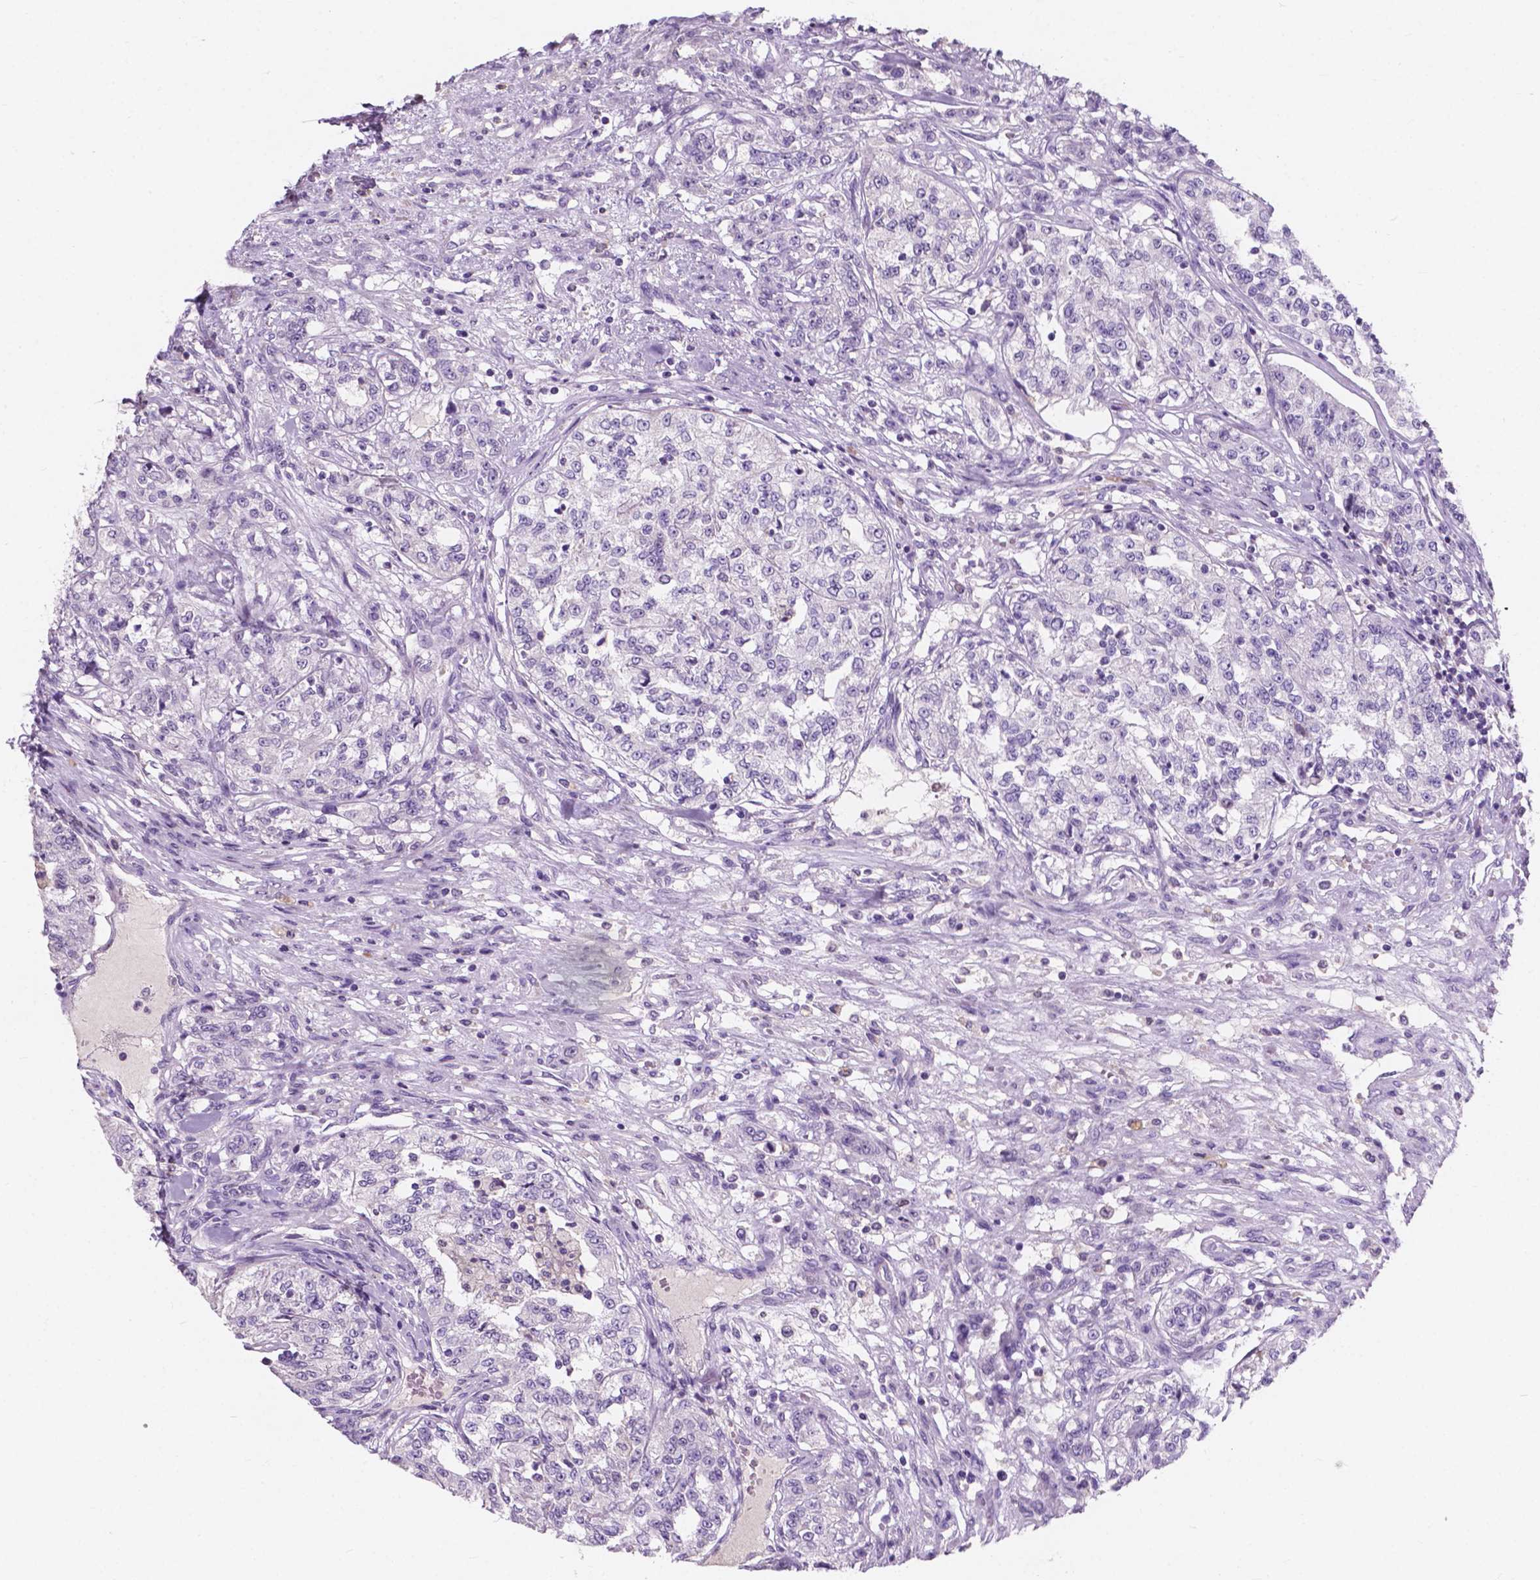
{"staining": {"intensity": "negative", "quantity": "none", "location": "none"}, "tissue": "renal cancer", "cell_type": "Tumor cells", "image_type": "cancer", "snomed": [{"axis": "morphology", "description": "Adenocarcinoma, NOS"}, {"axis": "topography", "description": "Kidney"}], "caption": "Adenocarcinoma (renal) stained for a protein using immunohistochemistry displays no expression tumor cells.", "gene": "IREB2", "patient": {"sex": "female", "age": 63}}